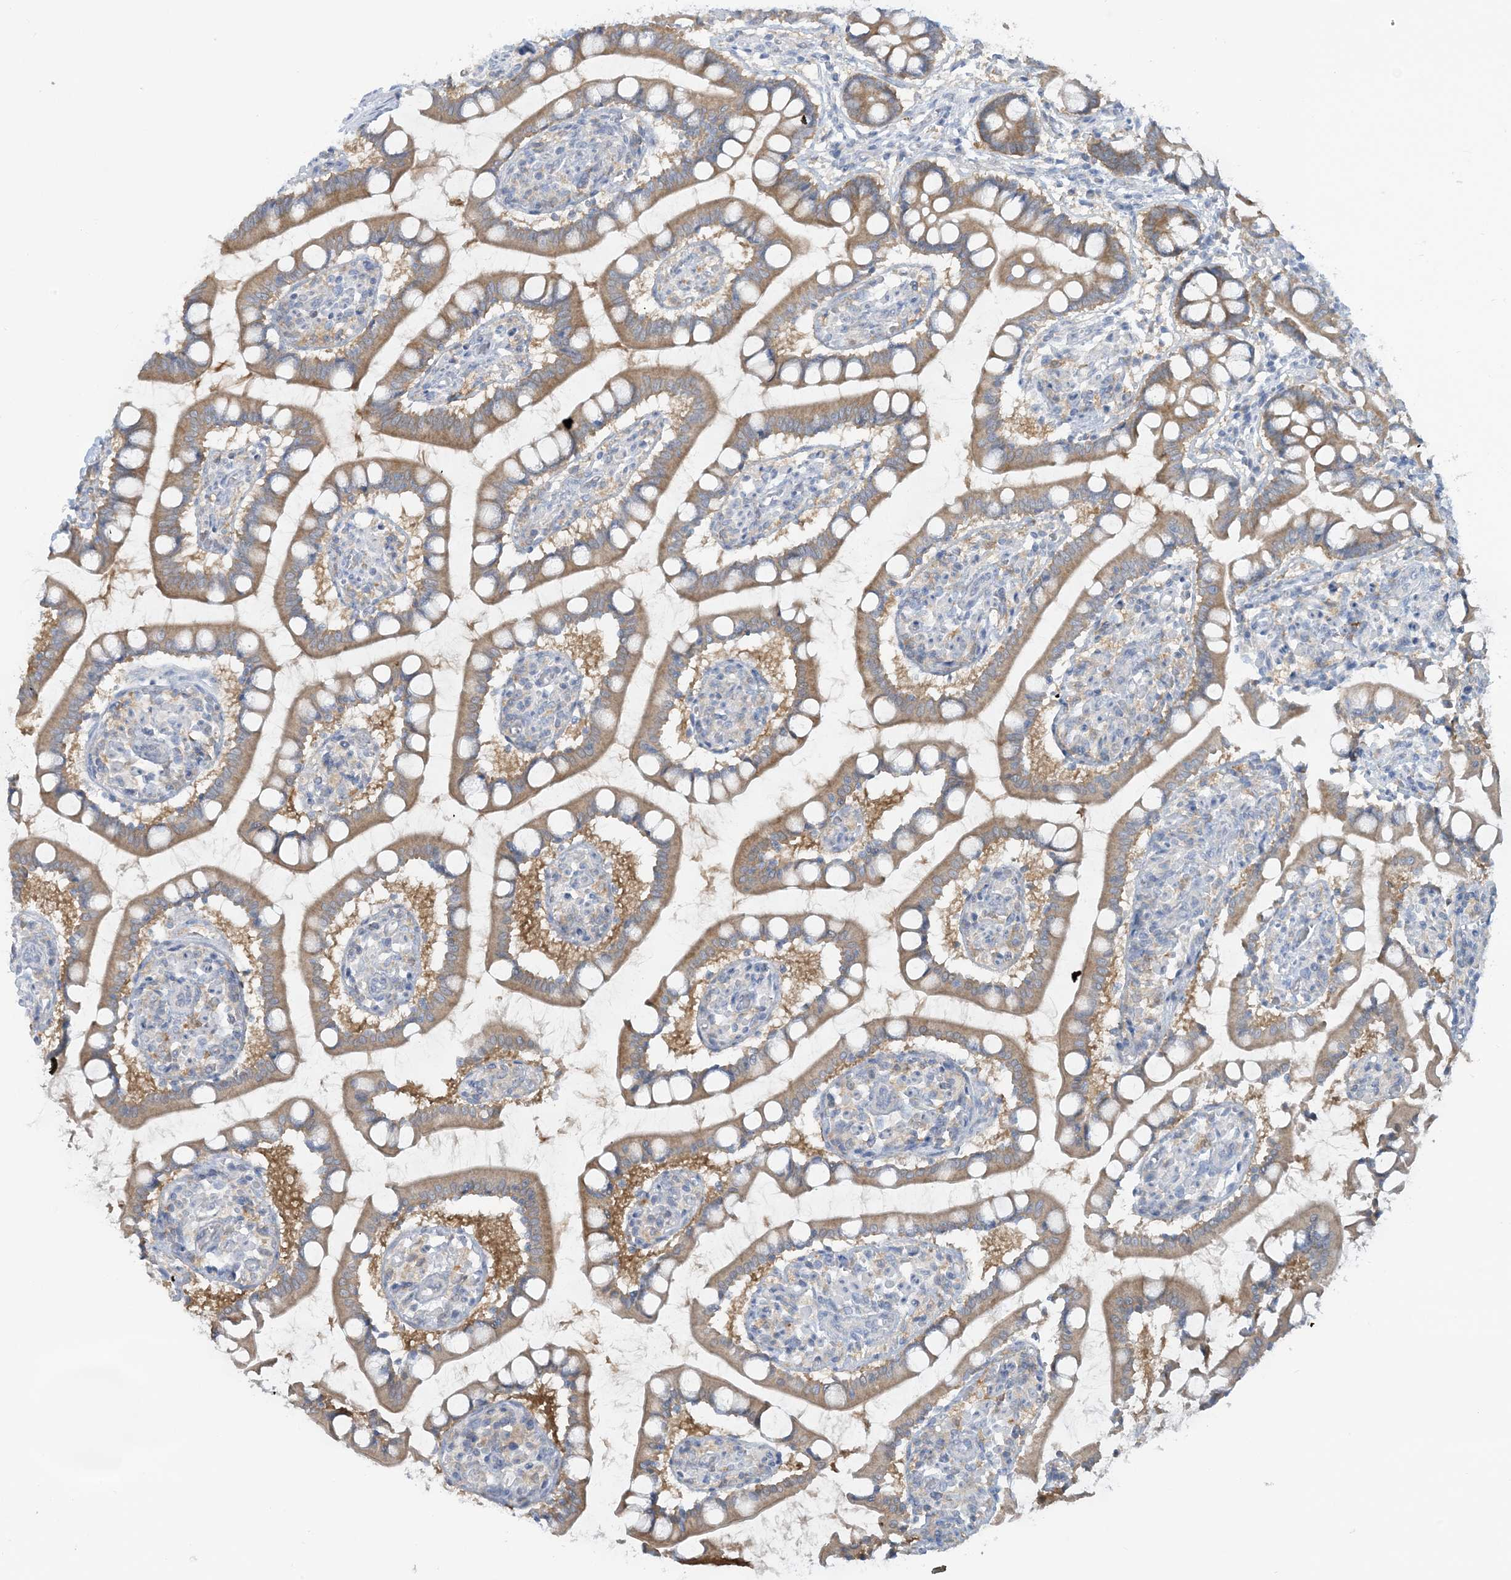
{"staining": {"intensity": "moderate", "quantity": ">75%", "location": "cytoplasmic/membranous"}, "tissue": "small intestine", "cell_type": "Glandular cells", "image_type": "normal", "snomed": [{"axis": "morphology", "description": "Normal tissue, NOS"}, {"axis": "topography", "description": "Small intestine"}], "caption": "Immunohistochemistry (IHC) photomicrograph of unremarkable human small intestine stained for a protein (brown), which reveals medium levels of moderate cytoplasmic/membranous positivity in about >75% of glandular cells.", "gene": "MRPS18A", "patient": {"sex": "male", "age": 52}}